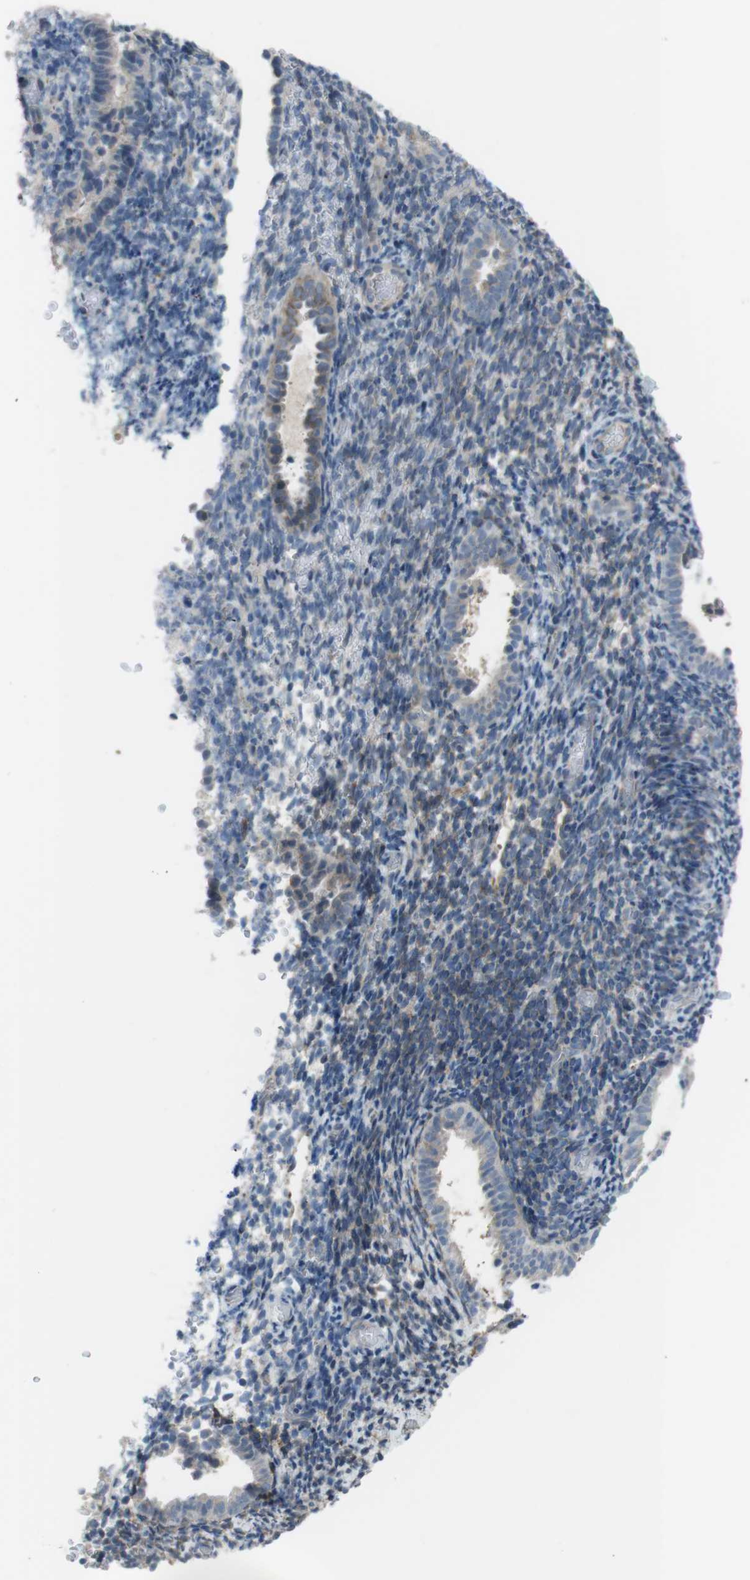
{"staining": {"intensity": "negative", "quantity": "none", "location": "none"}, "tissue": "endometrium", "cell_type": "Cells in endometrial stroma", "image_type": "normal", "snomed": [{"axis": "morphology", "description": "Normal tissue, NOS"}, {"axis": "topography", "description": "Endometrium"}], "caption": "Immunohistochemistry of benign human endometrium exhibits no positivity in cells in endometrial stroma. Nuclei are stained in blue.", "gene": "ANK2", "patient": {"sex": "female", "age": 51}}